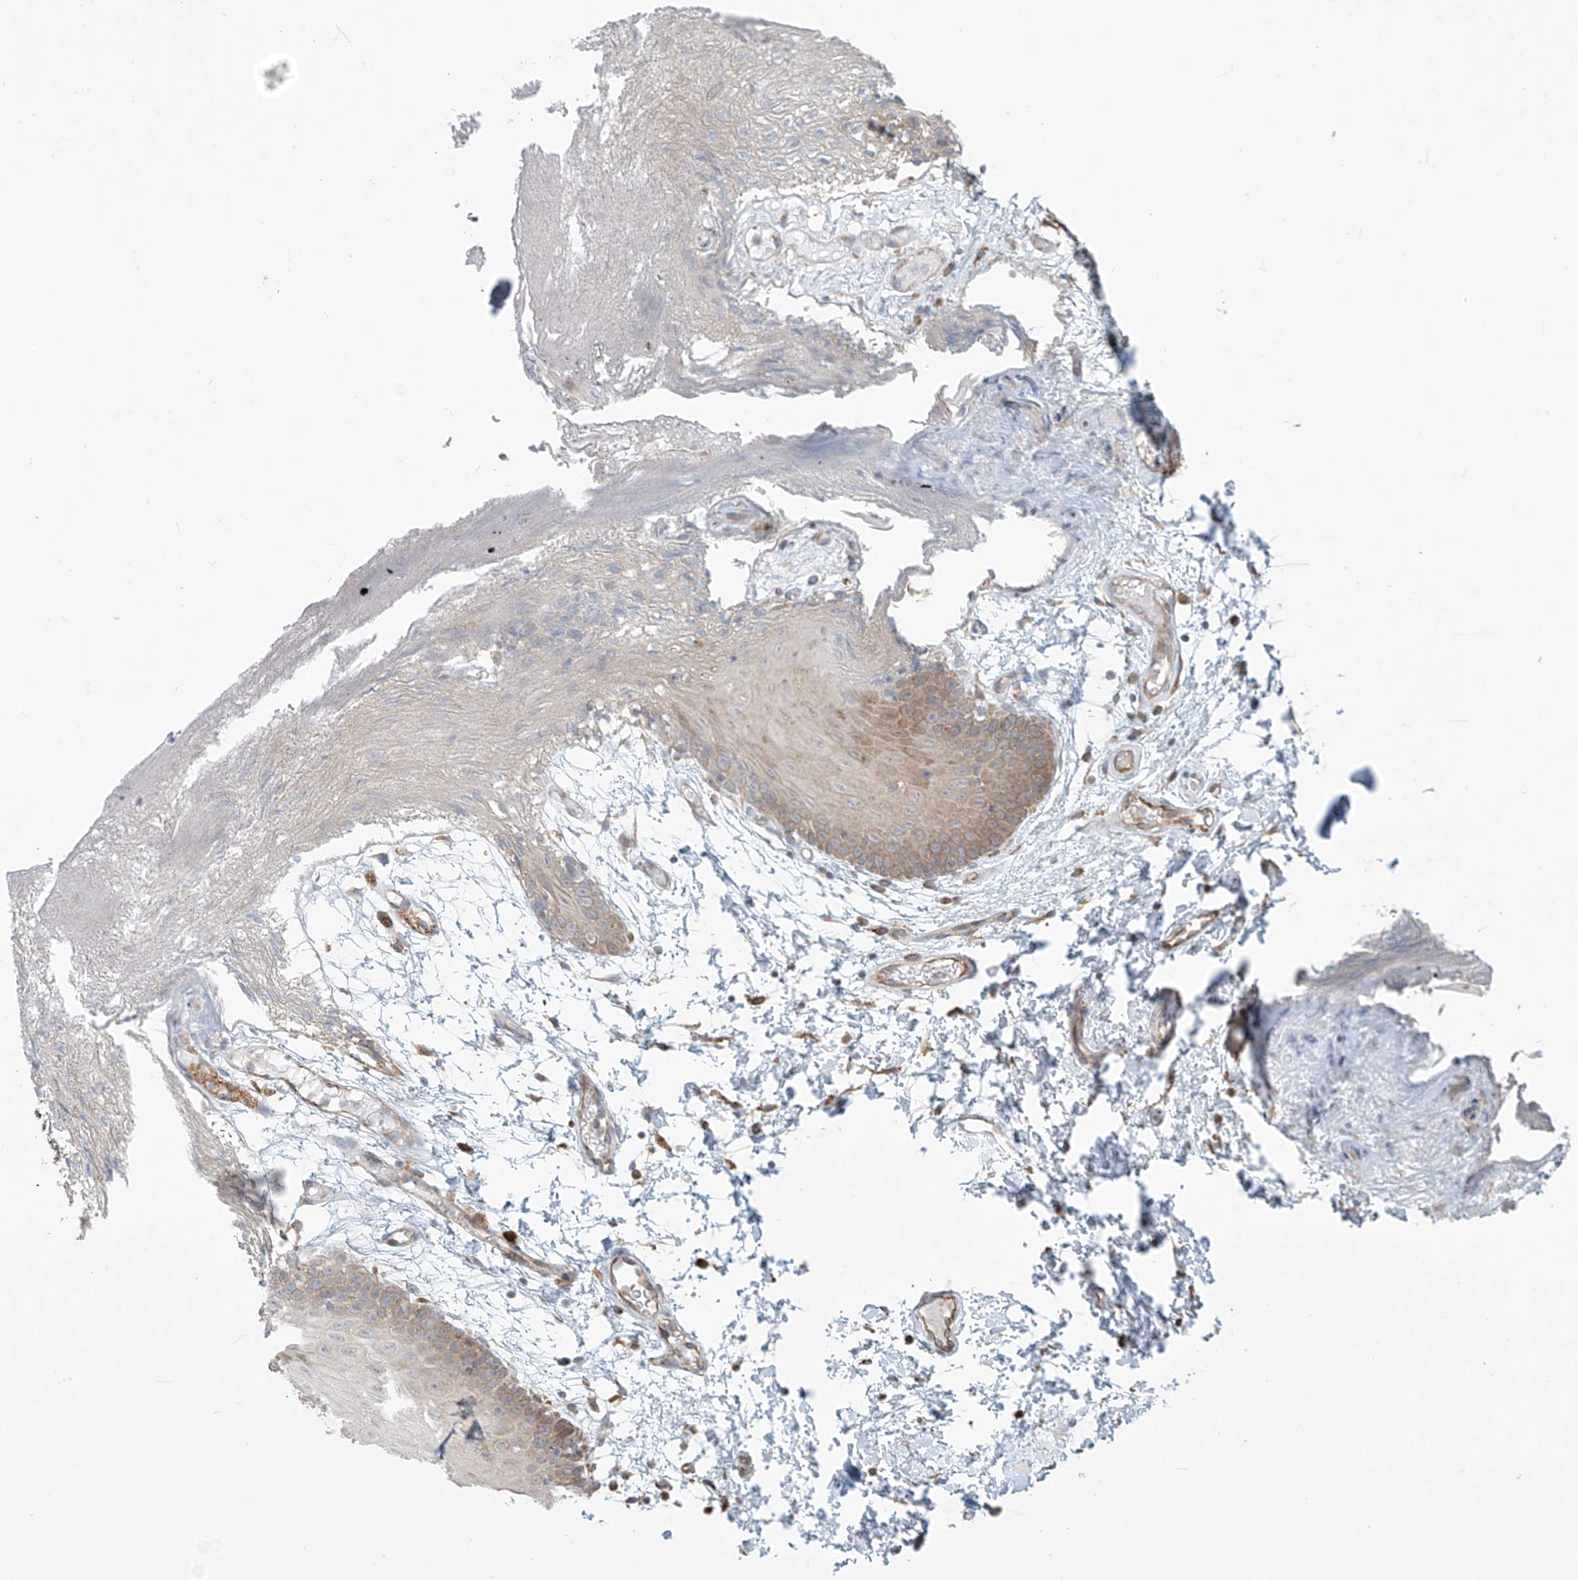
{"staining": {"intensity": "weak", "quantity": "25%-75%", "location": "cytoplasmic/membranous"}, "tissue": "oral mucosa", "cell_type": "Squamous epithelial cells", "image_type": "normal", "snomed": [{"axis": "morphology", "description": "Normal tissue, NOS"}, {"axis": "topography", "description": "Skeletal muscle"}, {"axis": "topography", "description": "Oral tissue"}, {"axis": "topography", "description": "Salivary gland"}, {"axis": "topography", "description": "Peripheral nerve tissue"}], "caption": "High-magnification brightfield microscopy of normal oral mucosa stained with DAB (3,3'-diaminobenzidine) (brown) and counterstained with hematoxylin (blue). squamous epithelial cells exhibit weak cytoplasmic/membranous staining is present in about25%-75% of cells.", "gene": "KATNIP", "patient": {"sex": "male", "age": 54}}